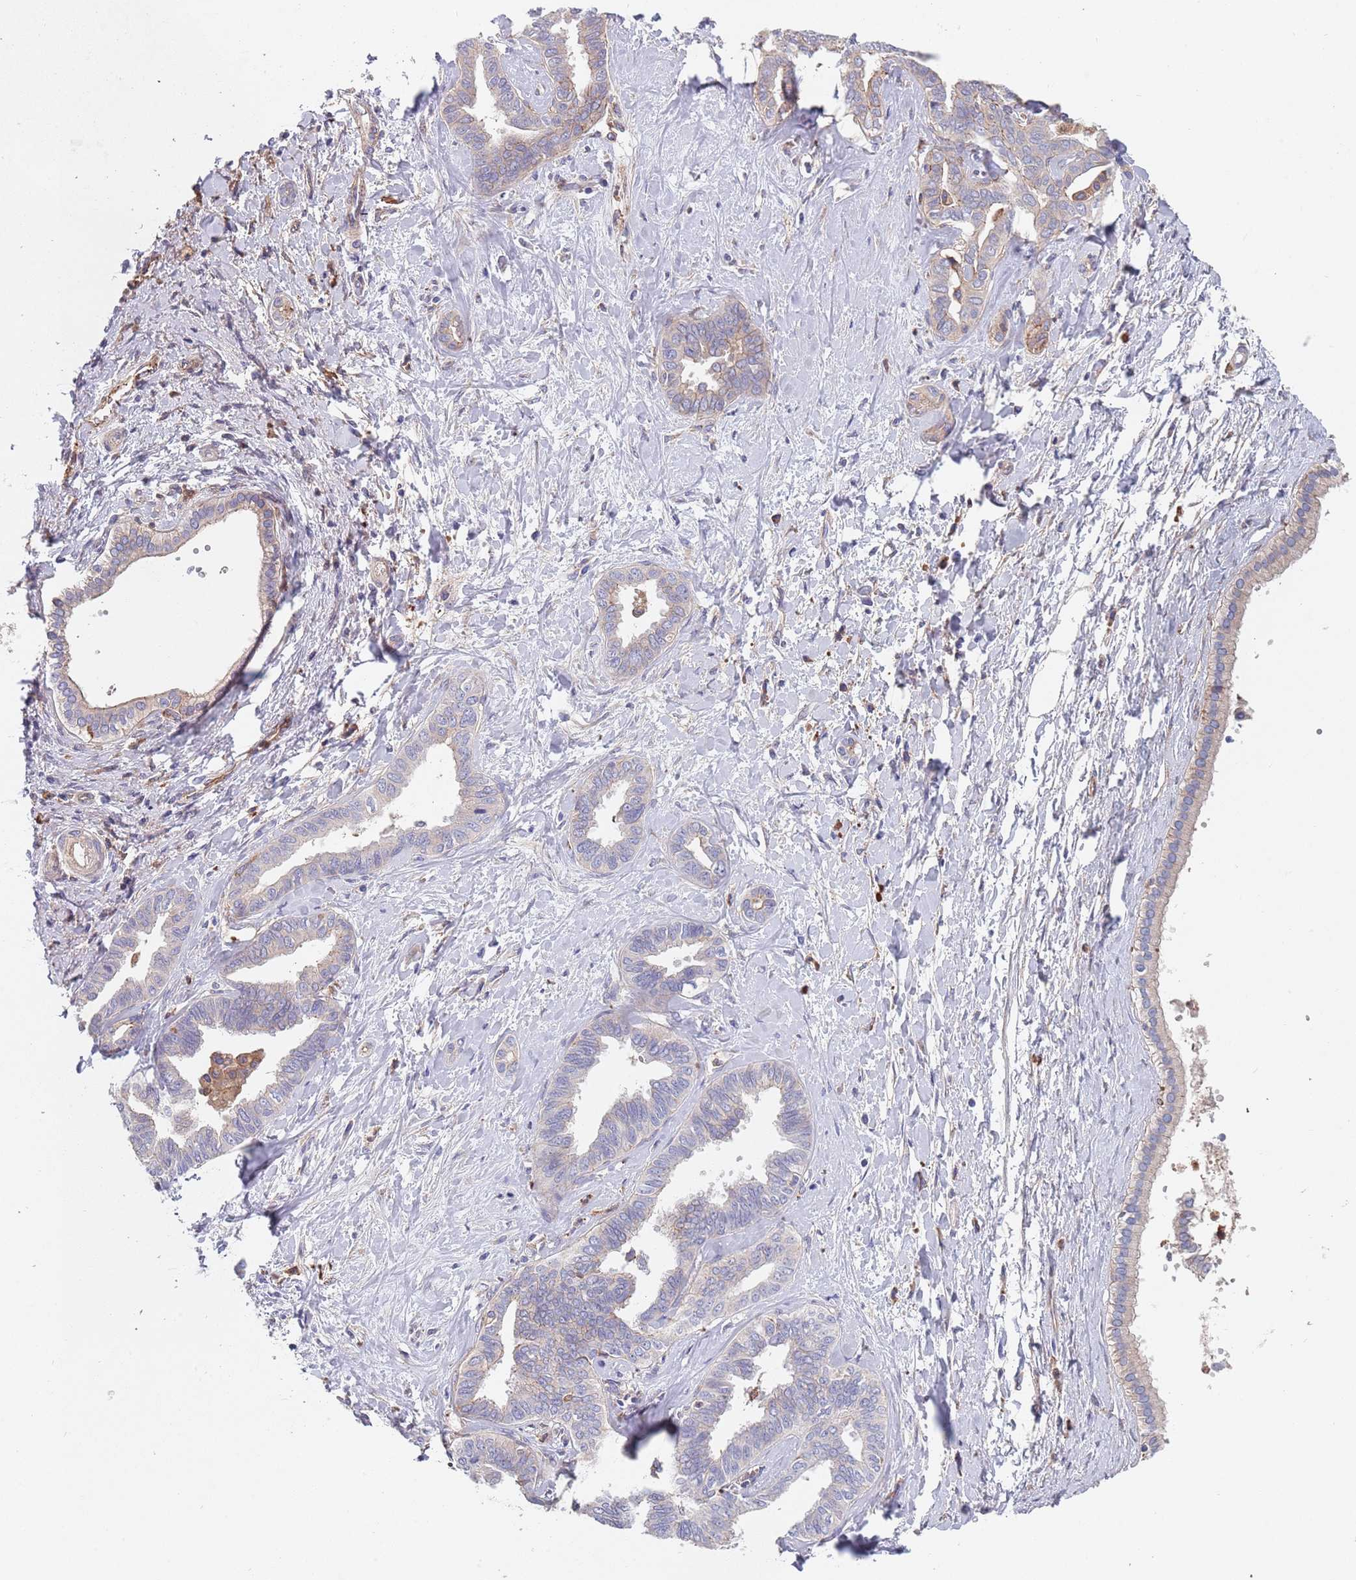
{"staining": {"intensity": "weak", "quantity": "<25%", "location": "cytoplasmic/membranous"}, "tissue": "liver cancer", "cell_type": "Tumor cells", "image_type": "cancer", "snomed": [{"axis": "morphology", "description": "Cholangiocarcinoma"}, {"axis": "topography", "description": "Liver"}], "caption": "Micrograph shows no protein positivity in tumor cells of cholangiocarcinoma (liver) tissue.", "gene": "DCUN1D3", "patient": {"sex": "female", "age": 77}}